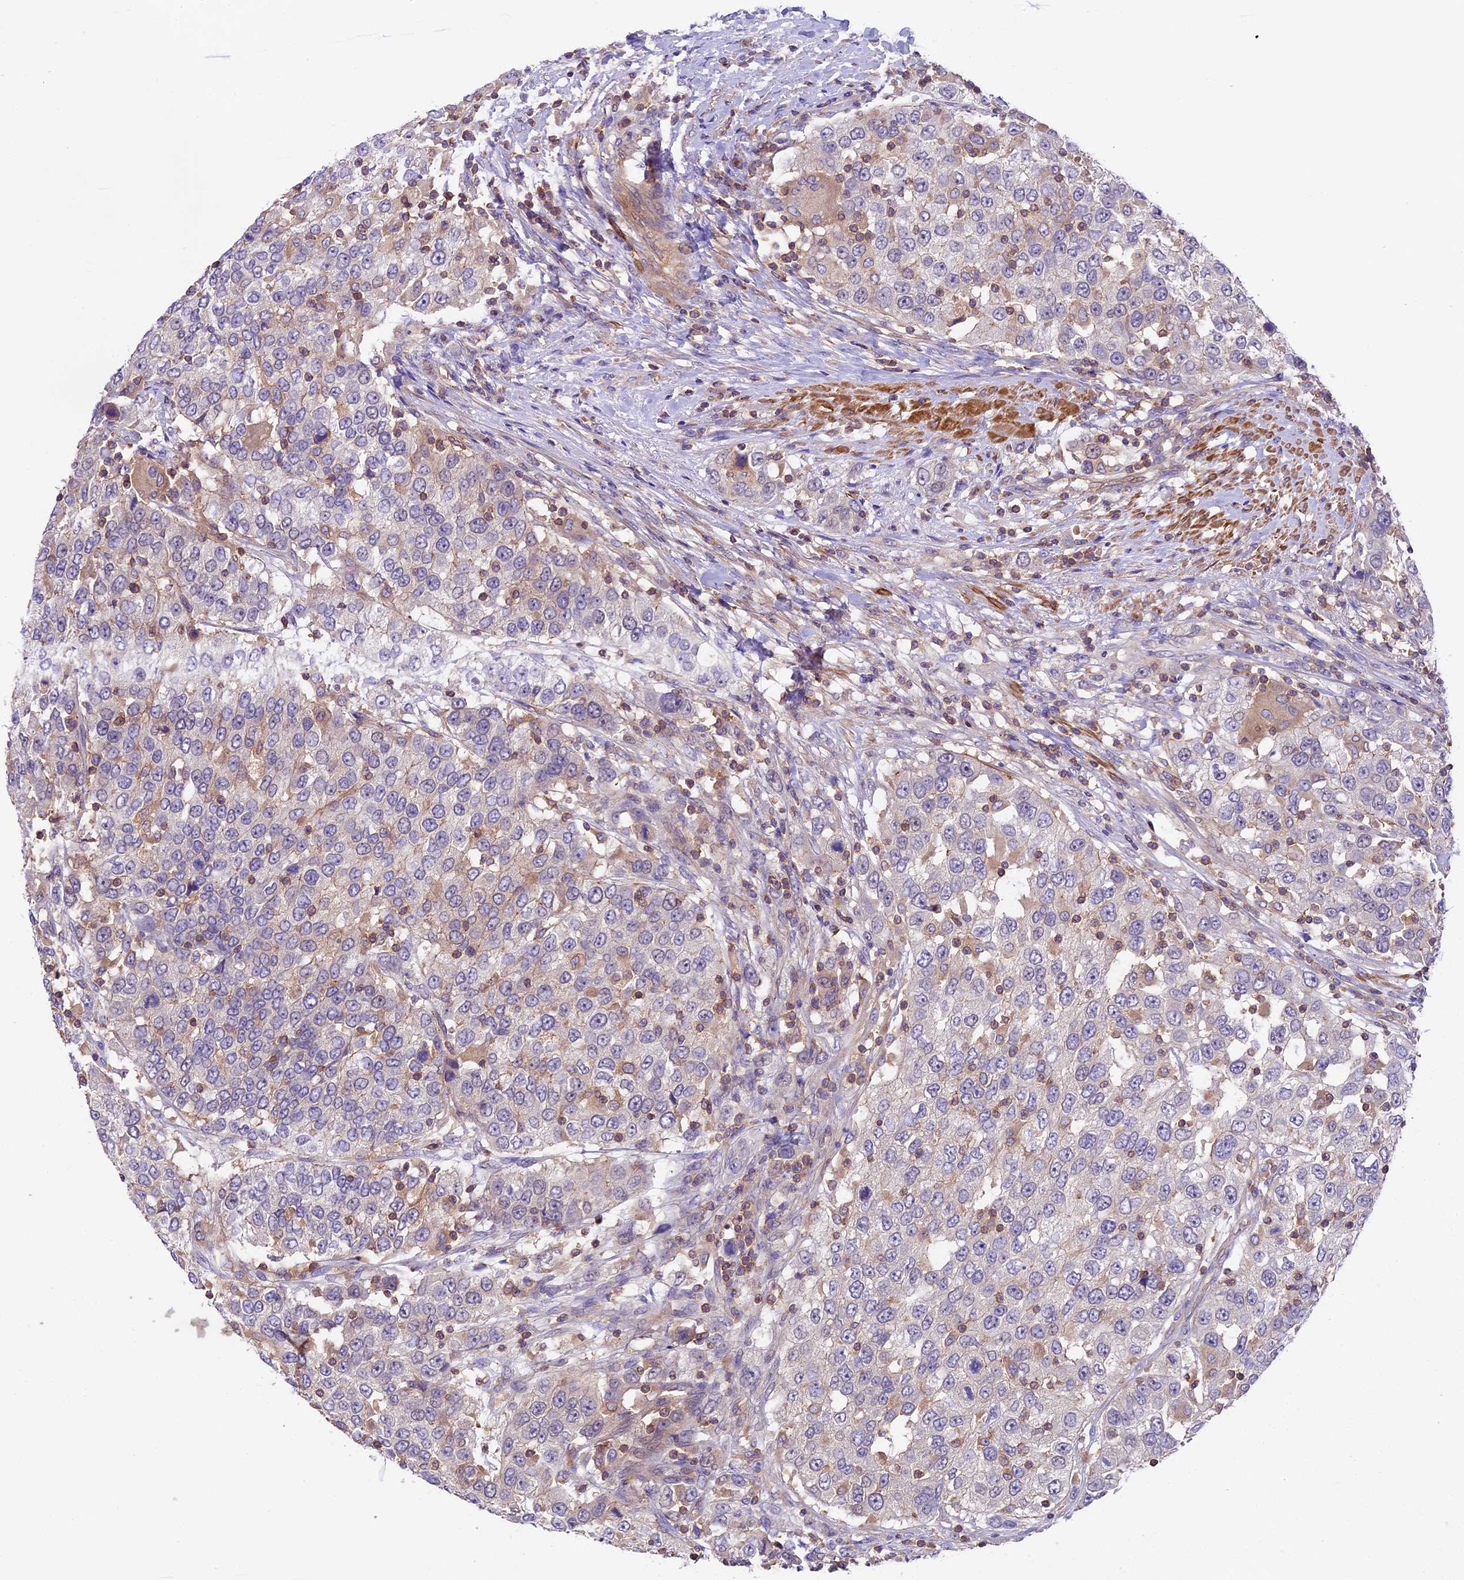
{"staining": {"intensity": "weak", "quantity": "<25%", "location": "cytoplasmic/membranous"}, "tissue": "urothelial cancer", "cell_type": "Tumor cells", "image_type": "cancer", "snomed": [{"axis": "morphology", "description": "Urothelial carcinoma, High grade"}, {"axis": "topography", "description": "Urinary bladder"}], "caption": "Urothelial carcinoma (high-grade) stained for a protein using immunohistochemistry (IHC) demonstrates no staining tumor cells.", "gene": "TBC1D1", "patient": {"sex": "female", "age": 80}}